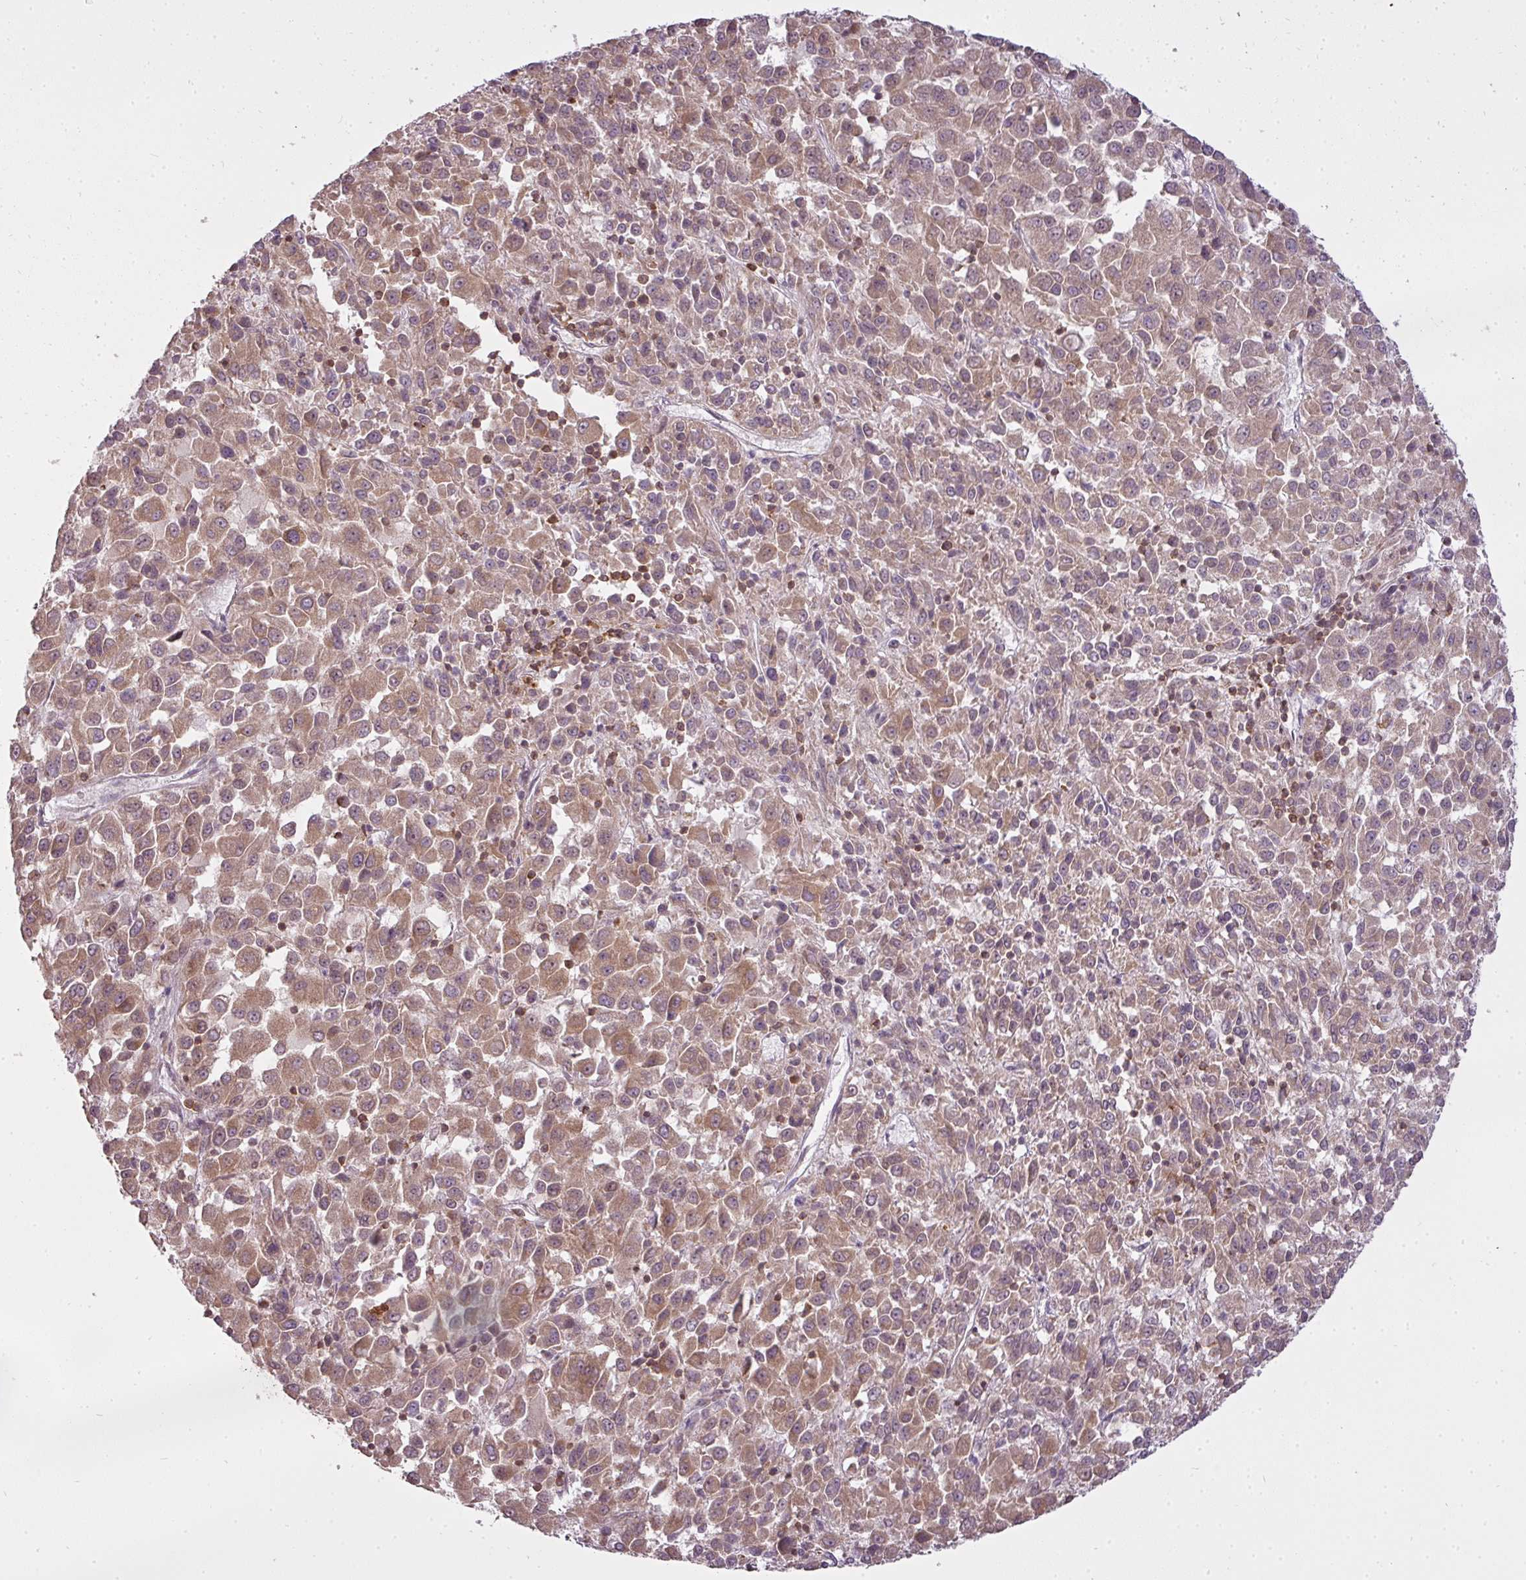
{"staining": {"intensity": "moderate", "quantity": ">75%", "location": "cytoplasmic/membranous"}, "tissue": "melanoma", "cell_type": "Tumor cells", "image_type": "cancer", "snomed": [{"axis": "morphology", "description": "Malignant melanoma, Metastatic site"}, {"axis": "topography", "description": "Lung"}], "caption": "Brown immunohistochemical staining in melanoma reveals moderate cytoplasmic/membranous staining in approximately >75% of tumor cells.", "gene": "STK4", "patient": {"sex": "male", "age": 64}}